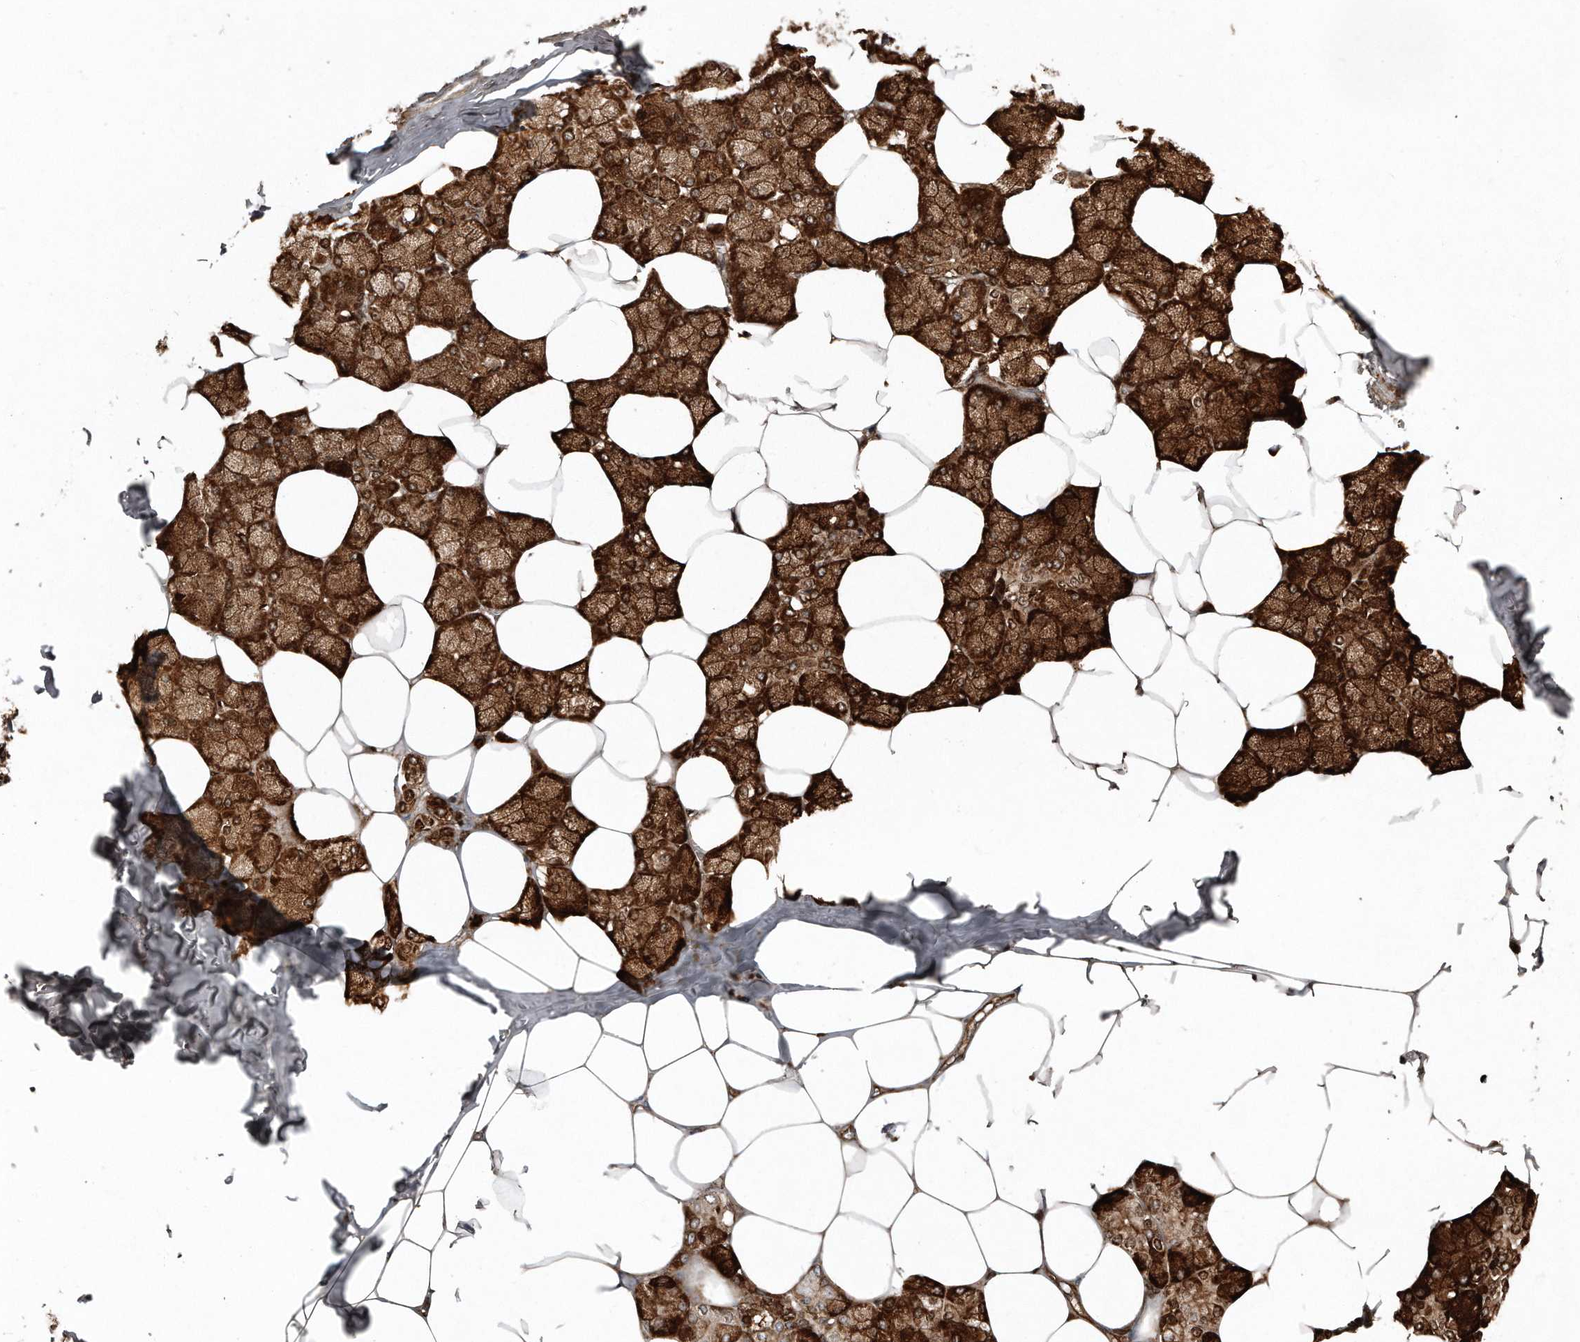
{"staining": {"intensity": "strong", "quantity": "25%-75%", "location": "cytoplasmic/membranous"}, "tissue": "salivary gland", "cell_type": "Glandular cells", "image_type": "normal", "snomed": [{"axis": "morphology", "description": "Normal tissue, NOS"}, {"axis": "topography", "description": "Salivary gland"}], "caption": "Immunohistochemical staining of unremarkable human salivary gland displays 25%-75% levels of strong cytoplasmic/membranous protein expression in about 25%-75% of glandular cells.", "gene": "SNAP47", "patient": {"sex": "male", "age": 62}}